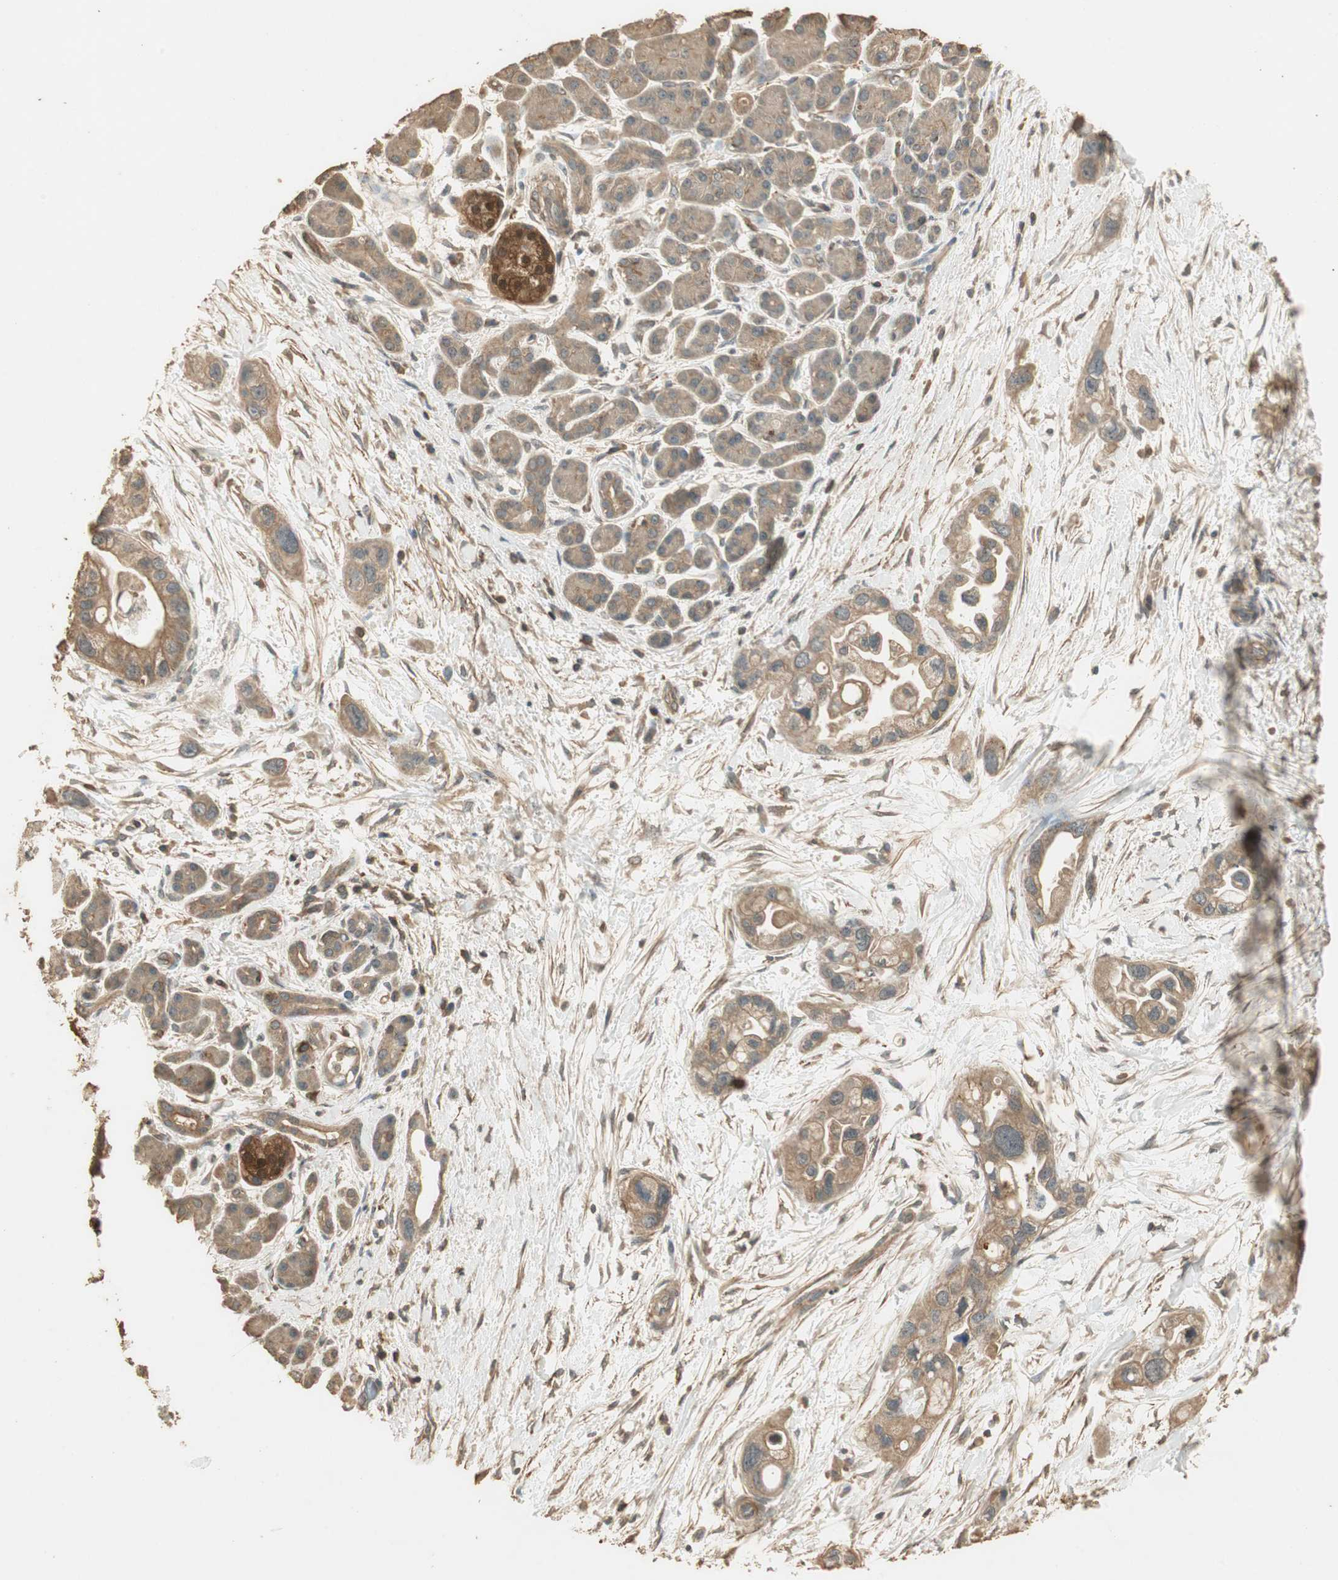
{"staining": {"intensity": "moderate", "quantity": "25%-75%", "location": "cytoplasmic/membranous"}, "tissue": "pancreatic cancer", "cell_type": "Tumor cells", "image_type": "cancer", "snomed": [{"axis": "morphology", "description": "Adenocarcinoma, NOS"}, {"axis": "topography", "description": "Pancreas"}], "caption": "A medium amount of moderate cytoplasmic/membranous positivity is identified in about 25%-75% of tumor cells in pancreatic adenocarcinoma tissue. The protein is stained brown, and the nuclei are stained in blue (DAB IHC with brightfield microscopy, high magnification).", "gene": "USP2", "patient": {"sex": "female", "age": 77}}